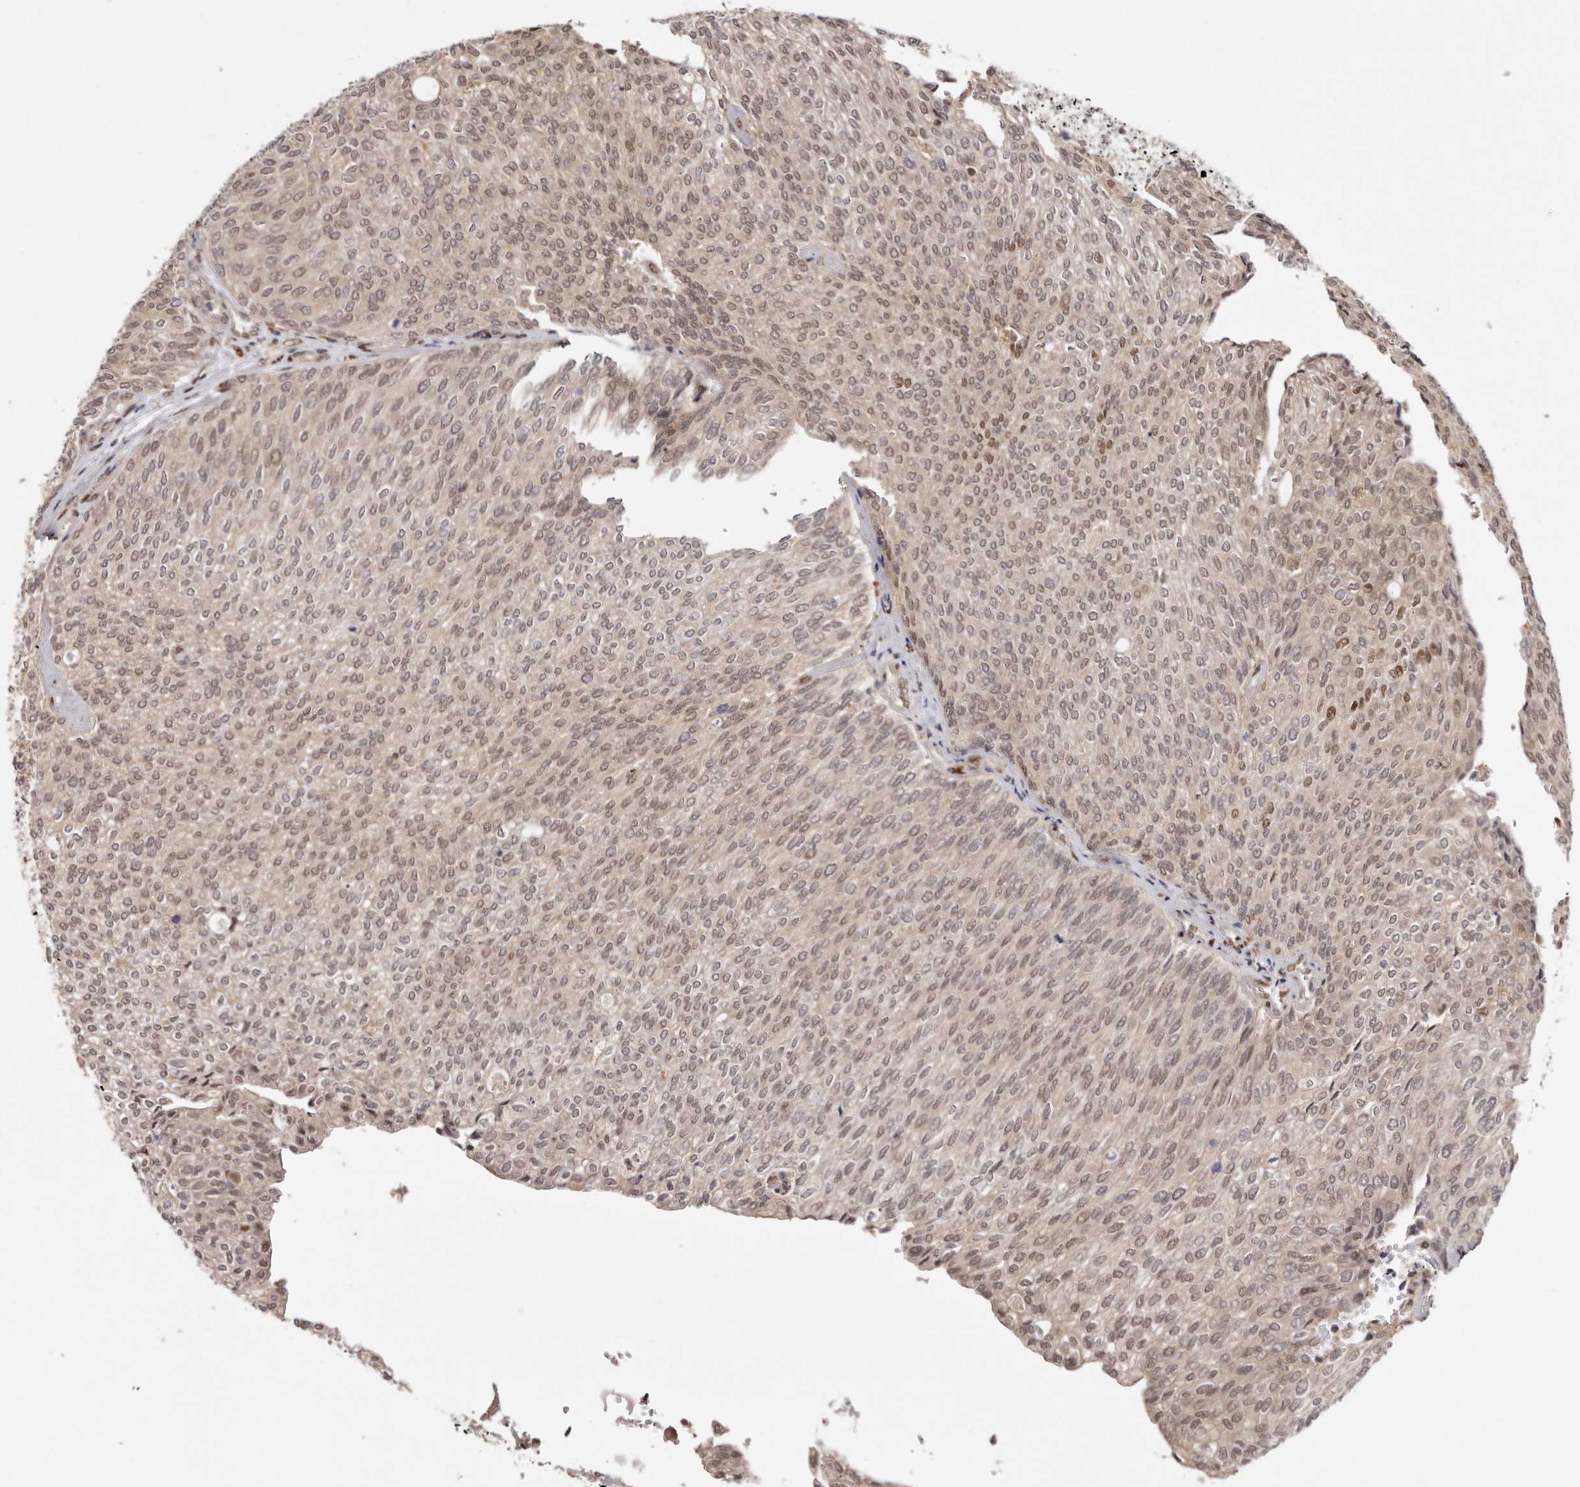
{"staining": {"intensity": "moderate", "quantity": "25%-75%", "location": "nuclear"}, "tissue": "urothelial cancer", "cell_type": "Tumor cells", "image_type": "cancer", "snomed": [{"axis": "morphology", "description": "Urothelial carcinoma, Low grade"}, {"axis": "topography", "description": "Urinary bladder"}], "caption": "DAB immunohistochemical staining of human urothelial cancer displays moderate nuclear protein staining in about 25%-75% of tumor cells. Nuclei are stained in blue.", "gene": "FBXO5", "patient": {"sex": "female", "age": 79}}